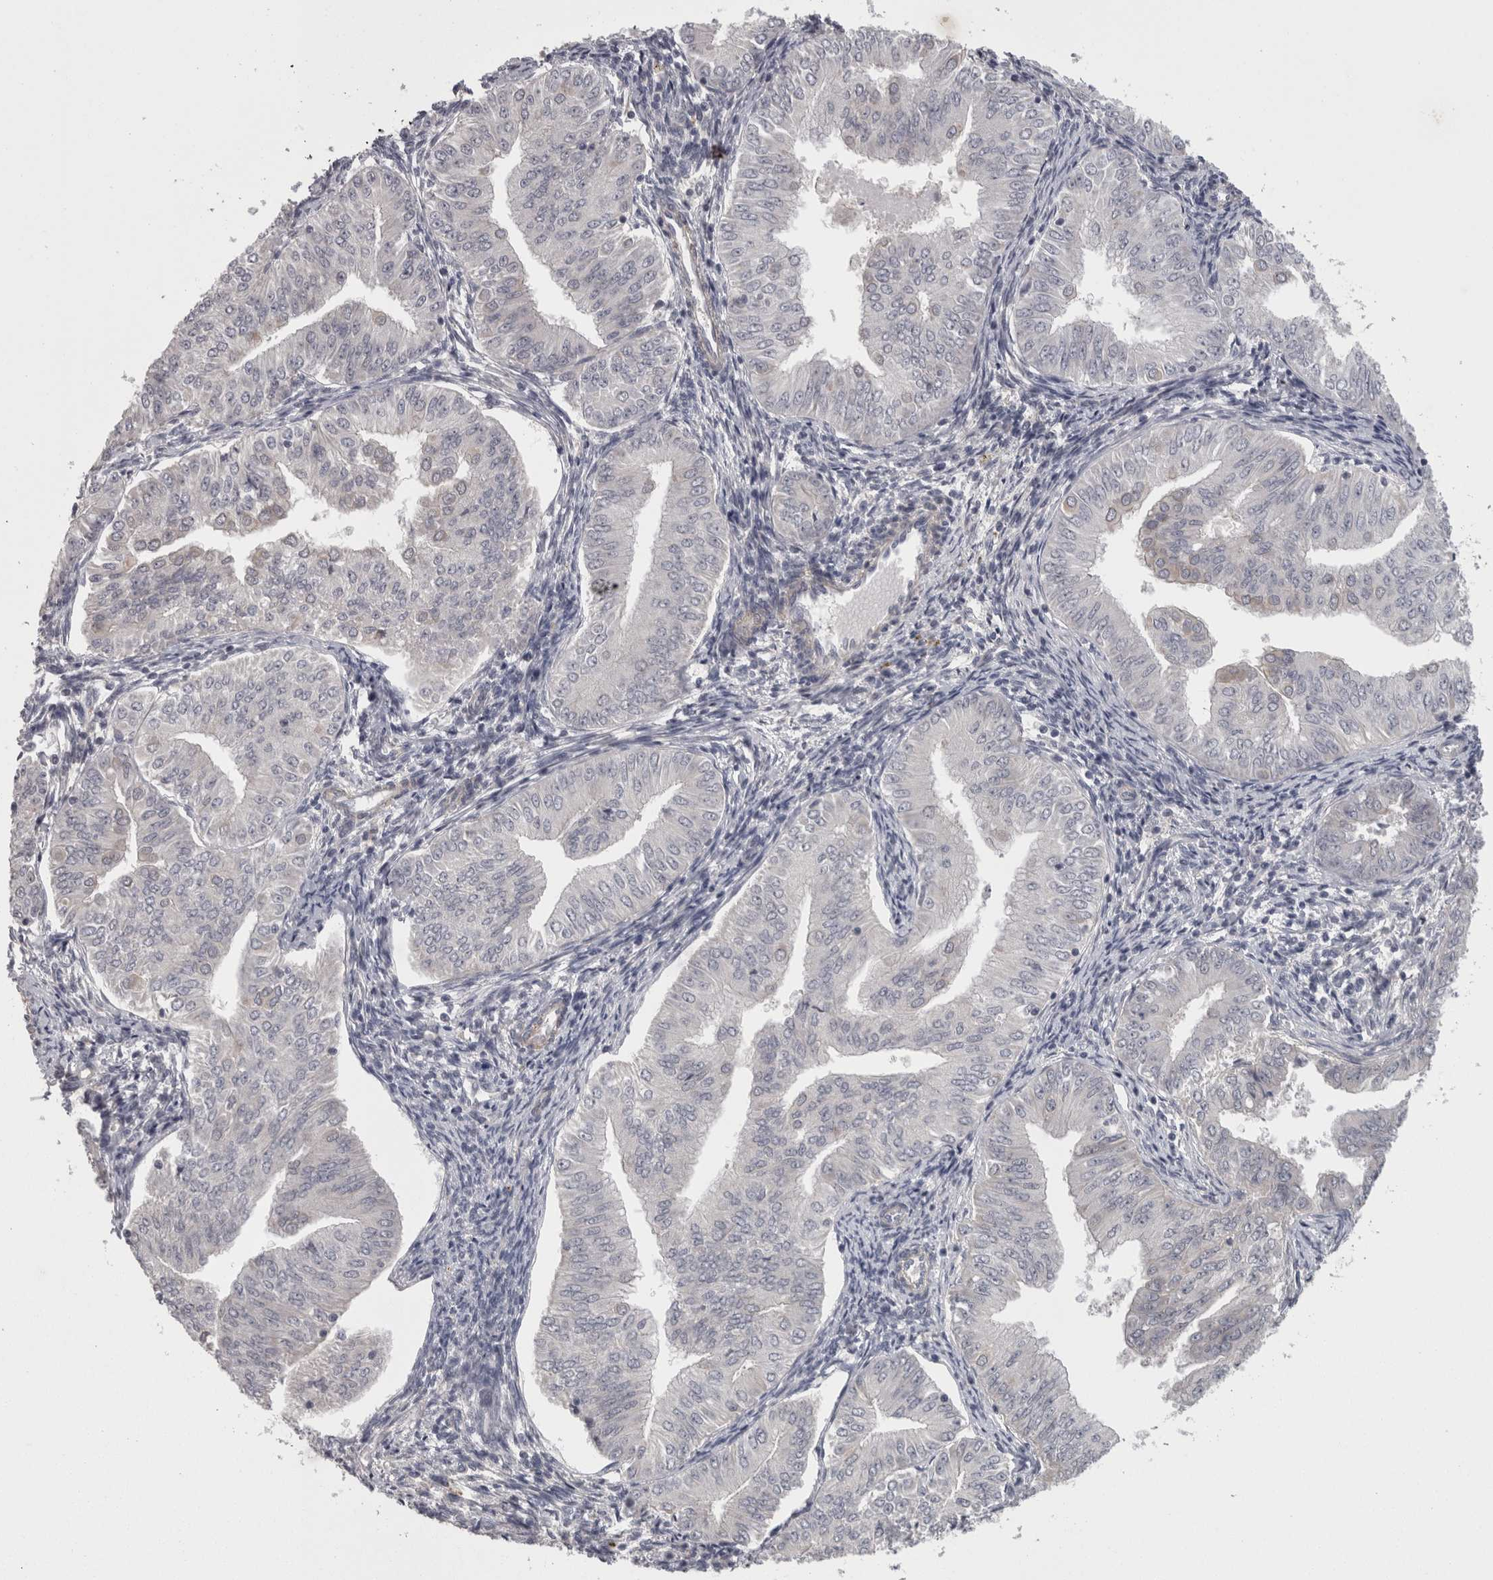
{"staining": {"intensity": "negative", "quantity": "none", "location": "none"}, "tissue": "endometrial cancer", "cell_type": "Tumor cells", "image_type": "cancer", "snomed": [{"axis": "morphology", "description": "Normal tissue, NOS"}, {"axis": "morphology", "description": "Adenocarcinoma, NOS"}, {"axis": "topography", "description": "Endometrium"}], "caption": "This is an IHC photomicrograph of human endometrial cancer (adenocarcinoma). There is no positivity in tumor cells.", "gene": "RMDN1", "patient": {"sex": "female", "age": 53}}